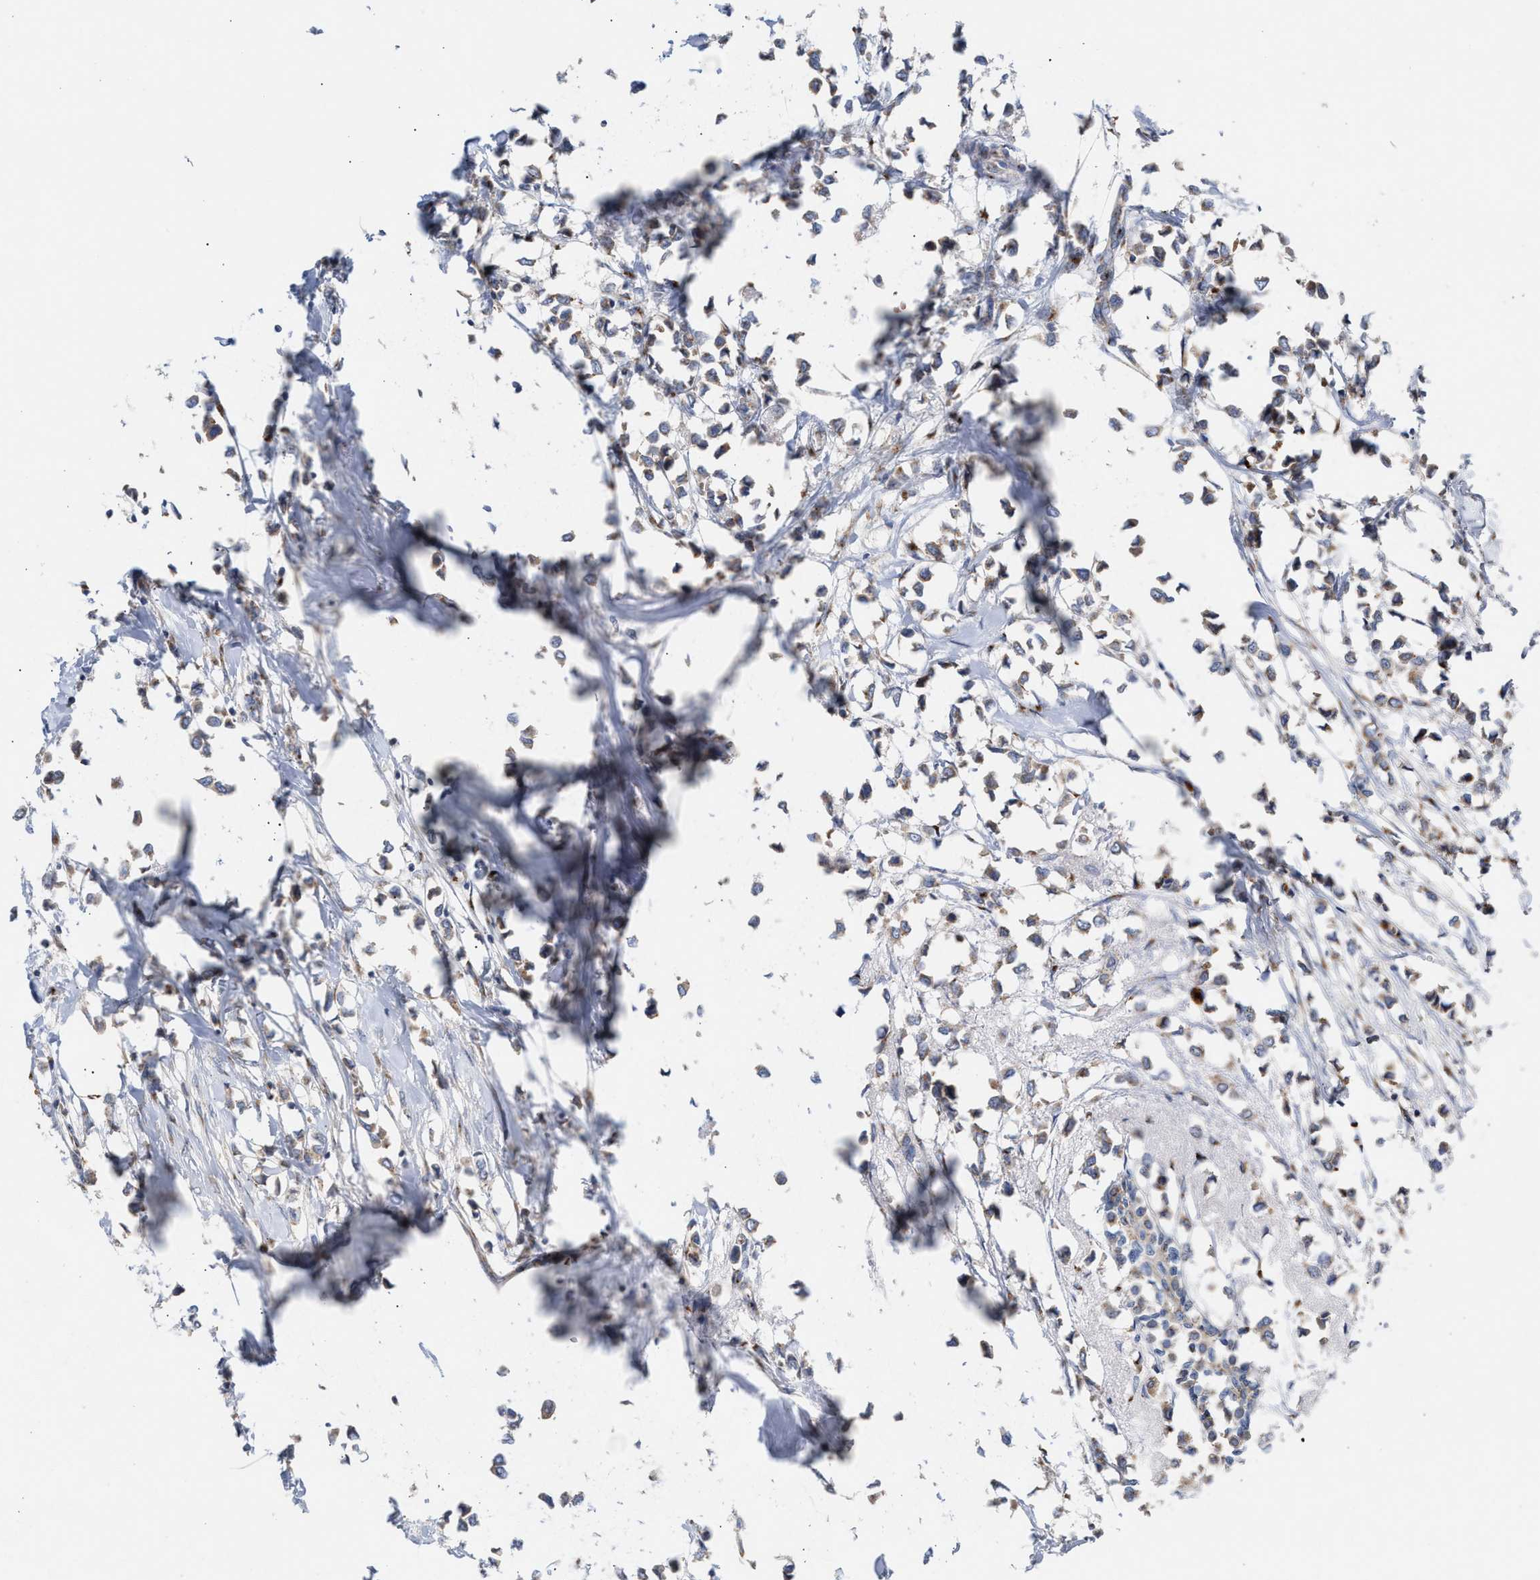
{"staining": {"intensity": "weak", "quantity": ">75%", "location": "cytoplasmic/membranous"}, "tissue": "breast cancer", "cell_type": "Tumor cells", "image_type": "cancer", "snomed": [{"axis": "morphology", "description": "Lobular carcinoma"}, {"axis": "topography", "description": "Breast"}], "caption": "Human lobular carcinoma (breast) stained for a protein (brown) demonstrates weak cytoplasmic/membranous positive staining in approximately >75% of tumor cells.", "gene": "CCL2", "patient": {"sex": "female", "age": 51}}